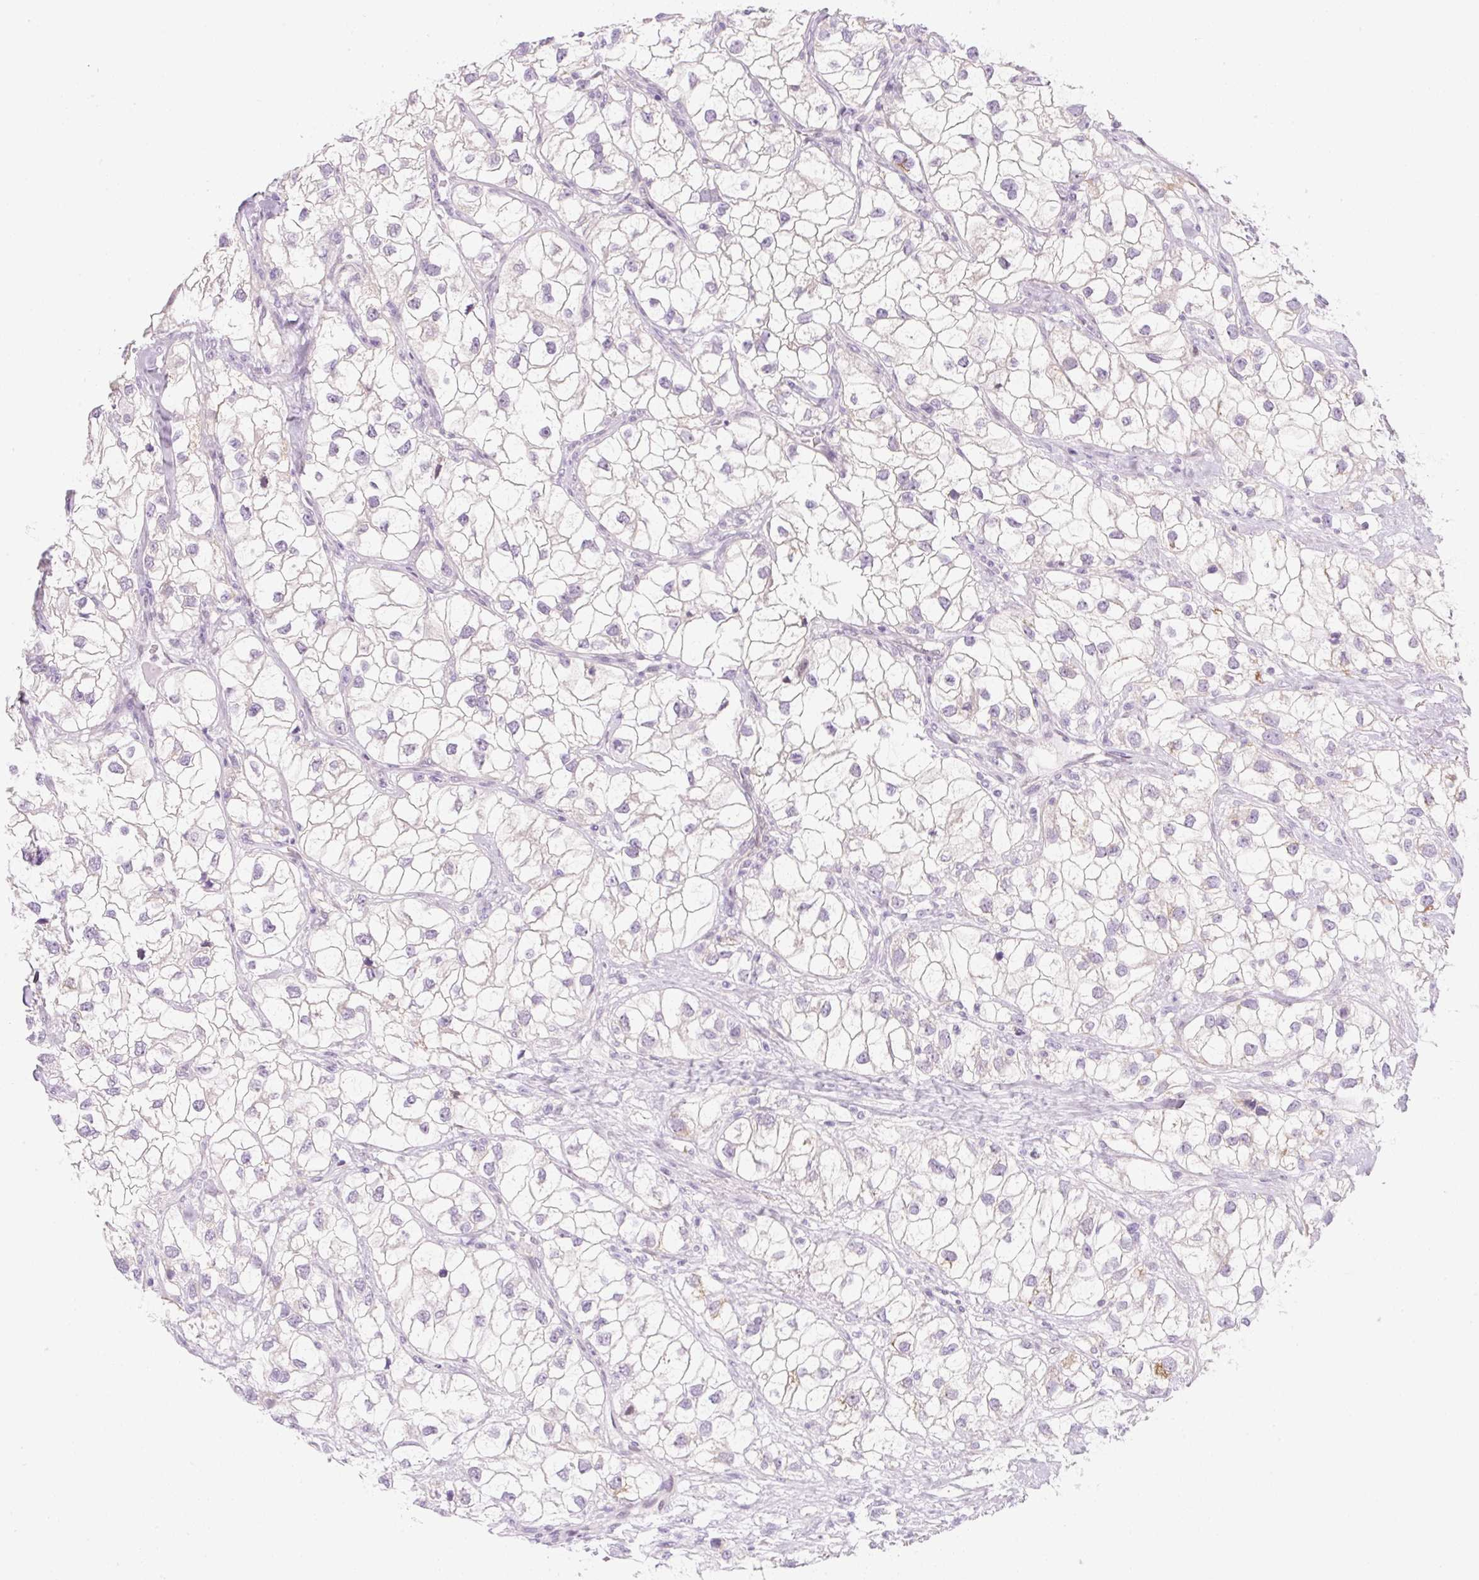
{"staining": {"intensity": "negative", "quantity": "none", "location": "none"}, "tissue": "renal cancer", "cell_type": "Tumor cells", "image_type": "cancer", "snomed": [{"axis": "morphology", "description": "Adenocarcinoma, NOS"}, {"axis": "topography", "description": "Kidney"}], "caption": "Immunohistochemistry (IHC) of human renal adenocarcinoma exhibits no staining in tumor cells.", "gene": "SYNE3", "patient": {"sex": "male", "age": 59}}